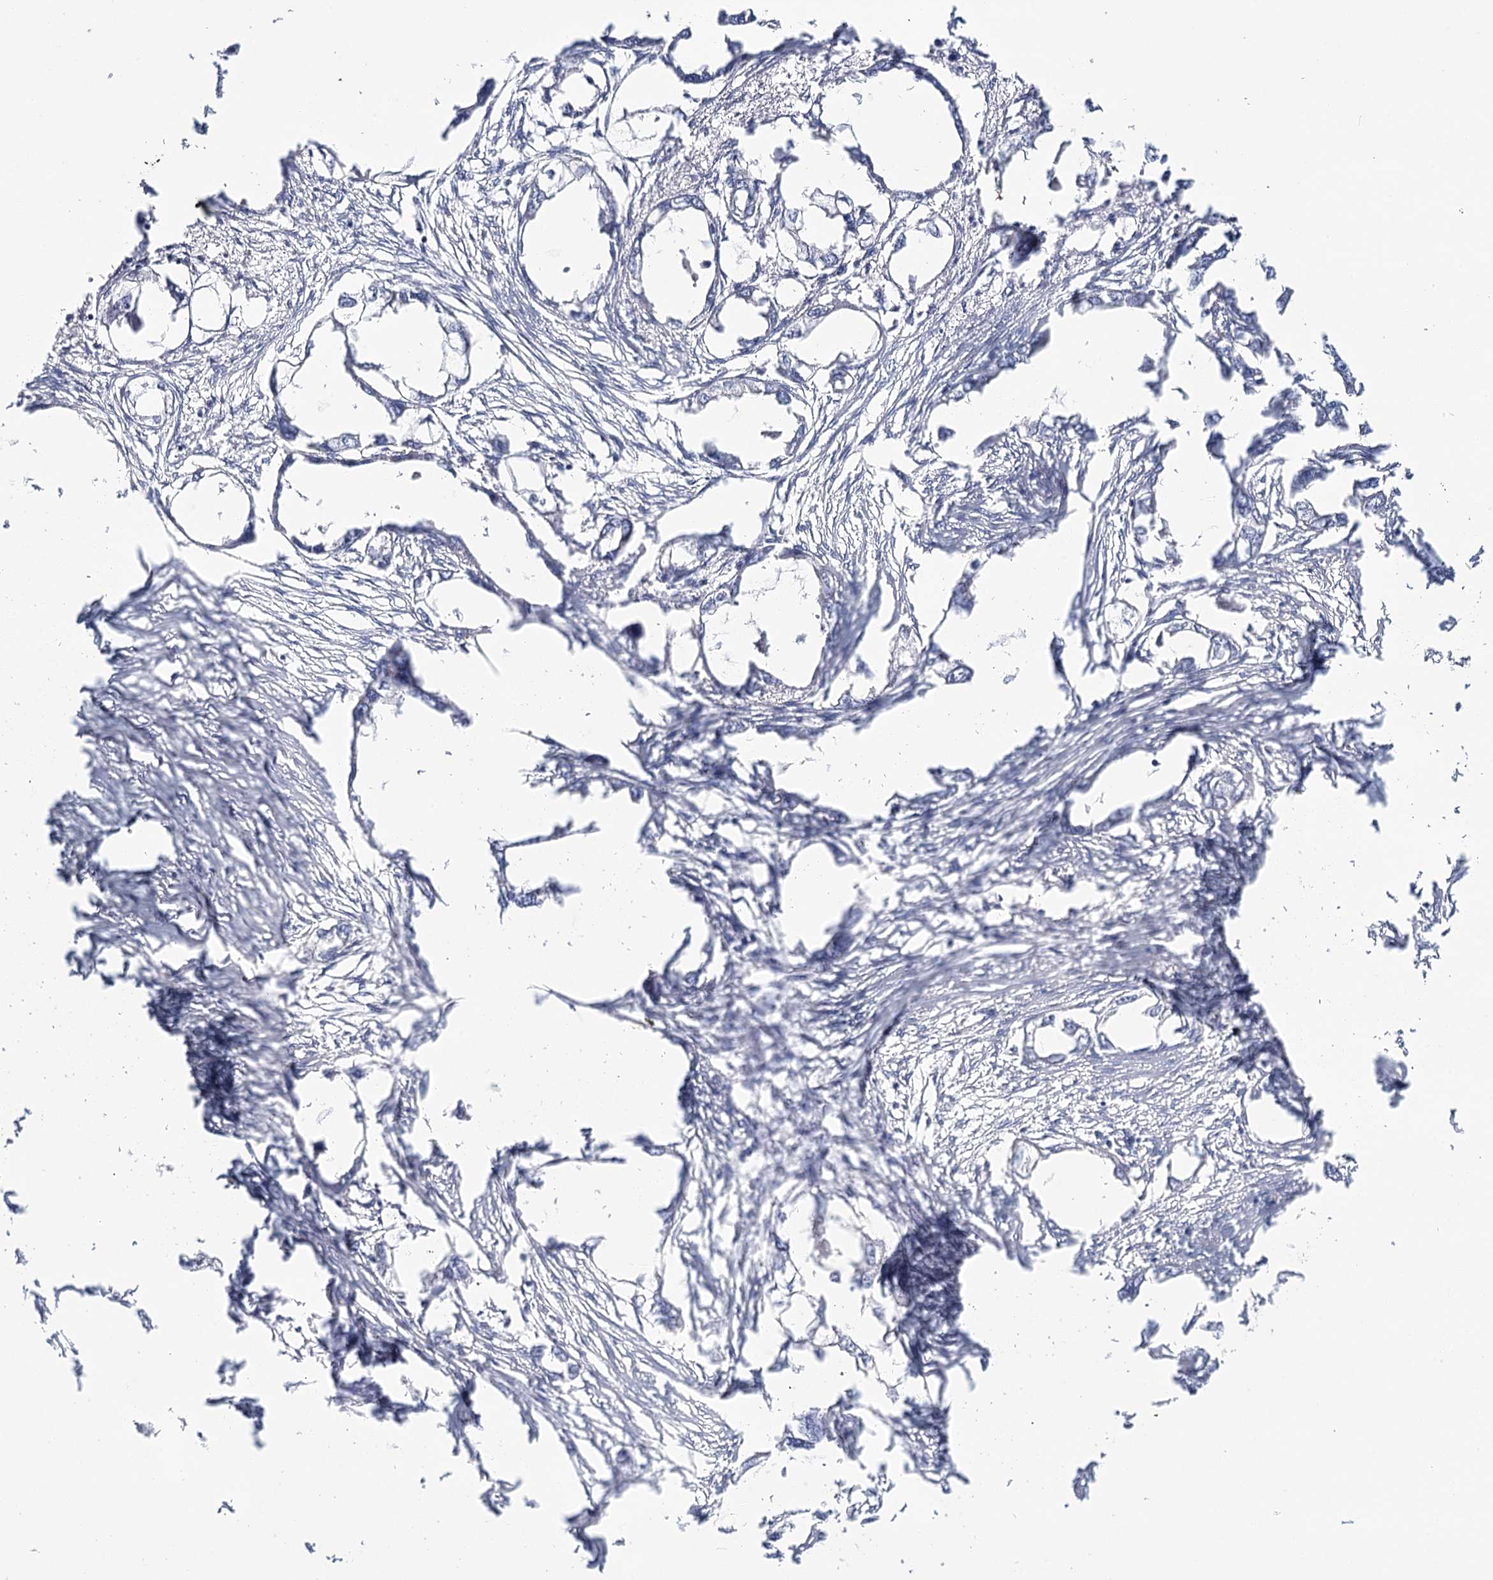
{"staining": {"intensity": "negative", "quantity": "none", "location": "none"}, "tissue": "endometrial cancer", "cell_type": "Tumor cells", "image_type": "cancer", "snomed": [{"axis": "morphology", "description": "Adenocarcinoma, NOS"}, {"axis": "morphology", "description": "Adenocarcinoma, metastatic, NOS"}, {"axis": "topography", "description": "Adipose tissue"}, {"axis": "topography", "description": "Endometrium"}], "caption": "Human metastatic adenocarcinoma (endometrial) stained for a protein using immunohistochemistry demonstrates no expression in tumor cells.", "gene": "TP53", "patient": {"sex": "female", "age": 67}}